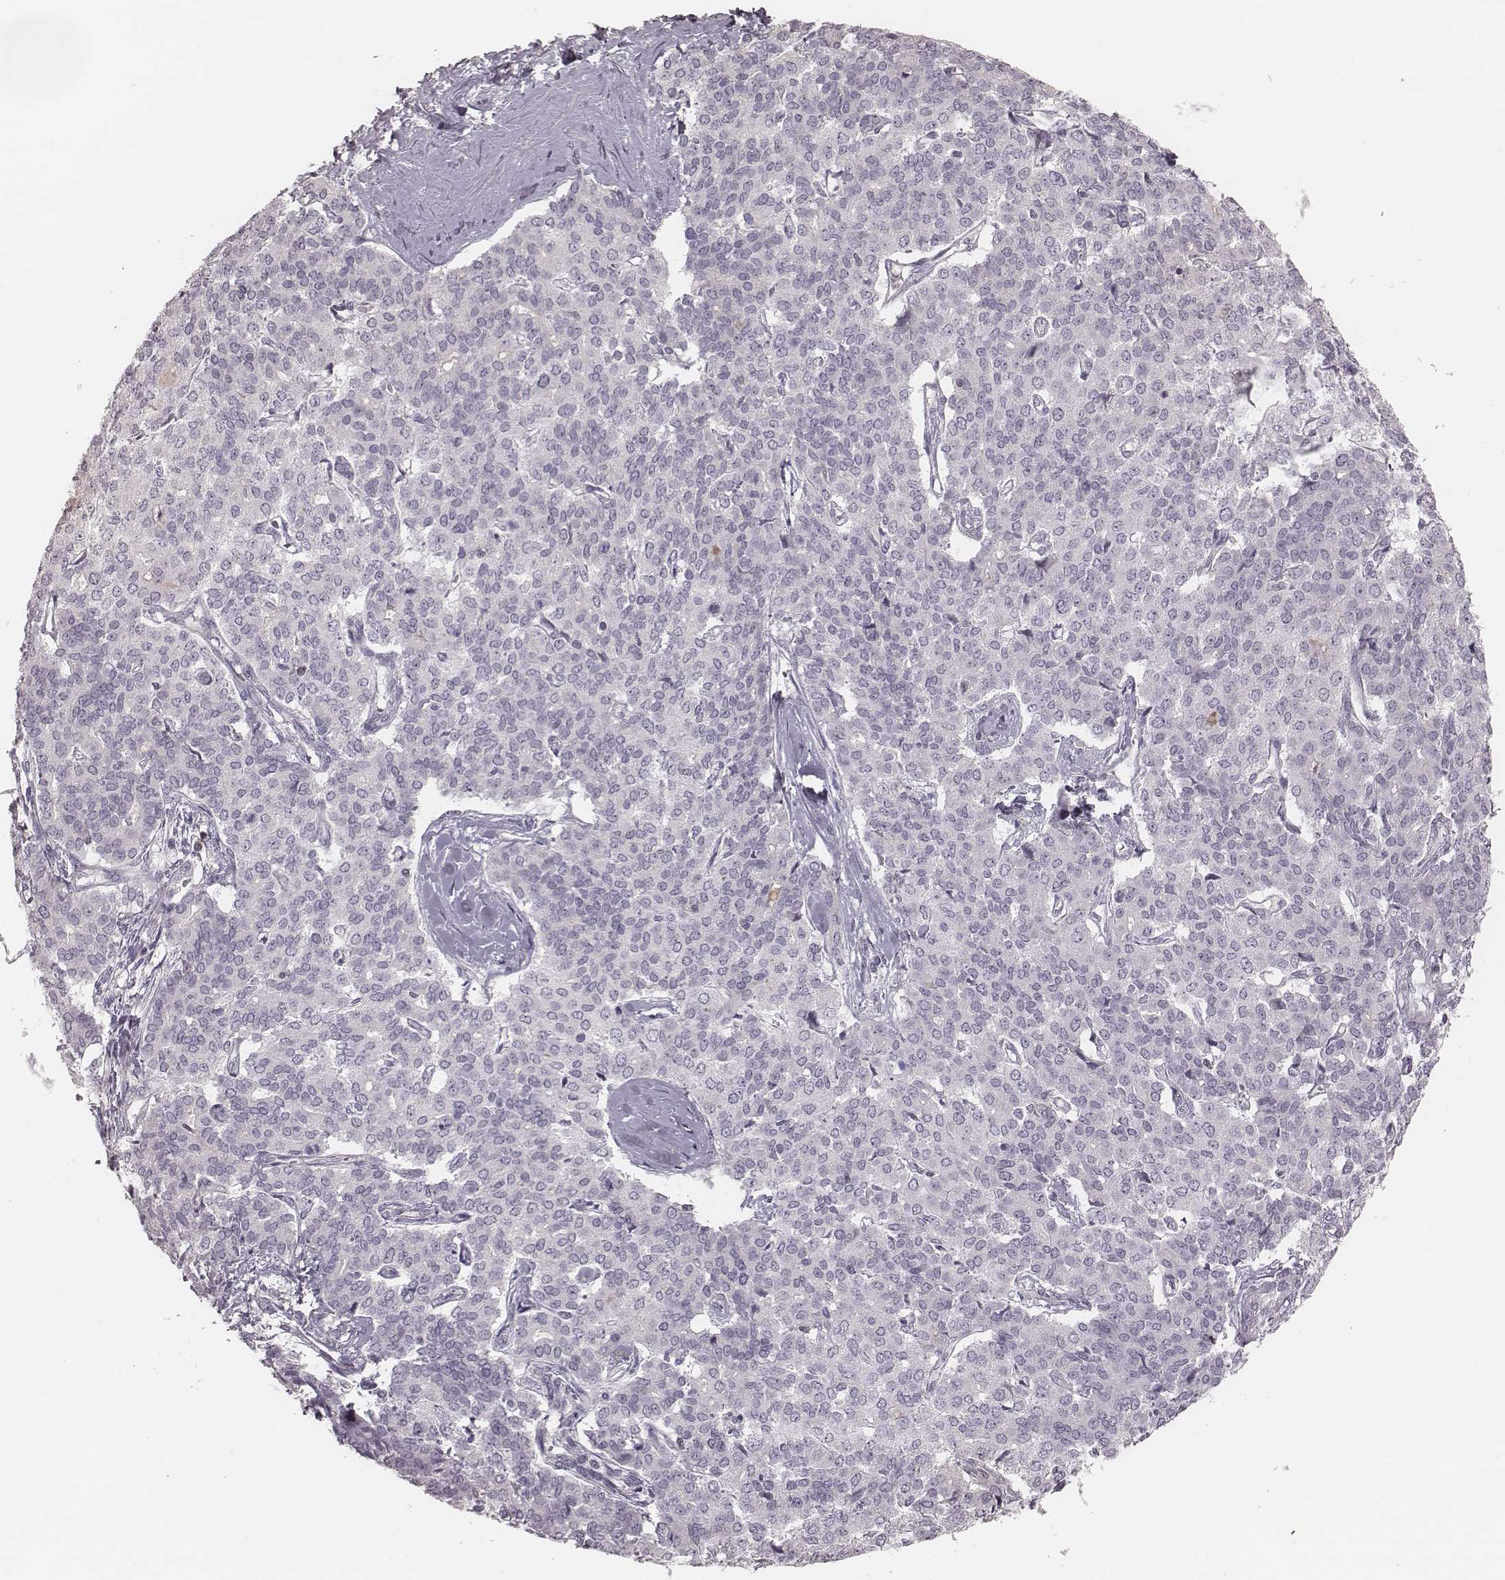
{"staining": {"intensity": "negative", "quantity": "none", "location": "none"}, "tissue": "liver cancer", "cell_type": "Tumor cells", "image_type": "cancer", "snomed": [{"axis": "morphology", "description": "Cholangiocarcinoma"}, {"axis": "topography", "description": "Liver"}], "caption": "Immunohistochemistry micrograph of neoplastic tissue: liver cancer stained with DAB exhibits no significant protein staining in tumor cells.", "gene": "S100Z", "patient": {"sex": "female", "age": 47}}